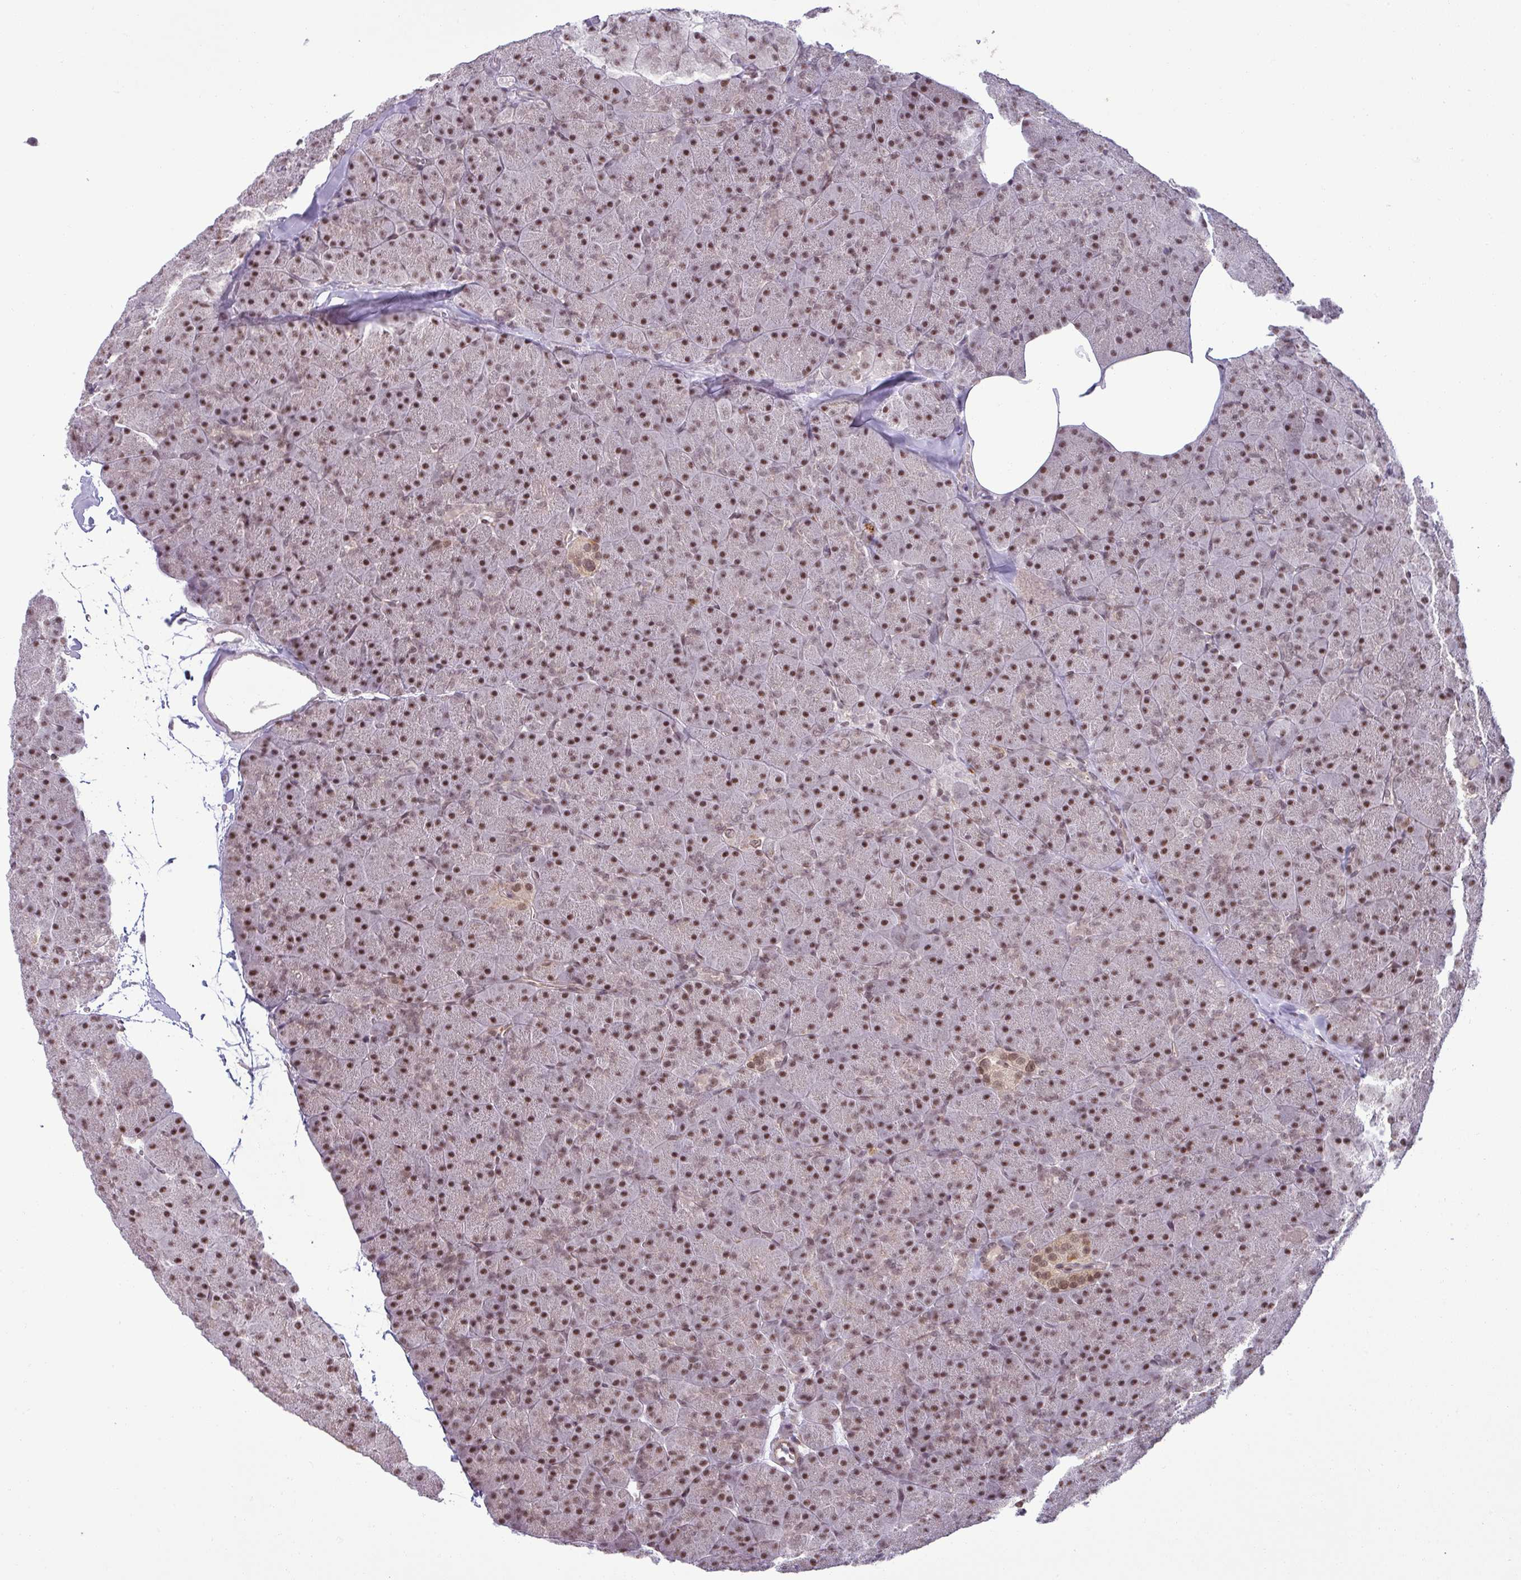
{"staining": {"intensity": "moderate", "quantity": ">75%", "location": "nuclear"}, "tissue": "pancreas", "cell_type": "Exocrine glandular cells", "image_type": "normal", "snomed": [{"axis": "morphology", "description": "Normal tissue, NOS"}, {"axis": "topography", "description": "Pancreas"}], "caption": "A medium amount of moderate nuclear positivity is identified in about >75% of exocrine glandular cells in unremarkable pancreas.", "gene": "PTPN20", "patient": {"sex": "male", "age": 36}}